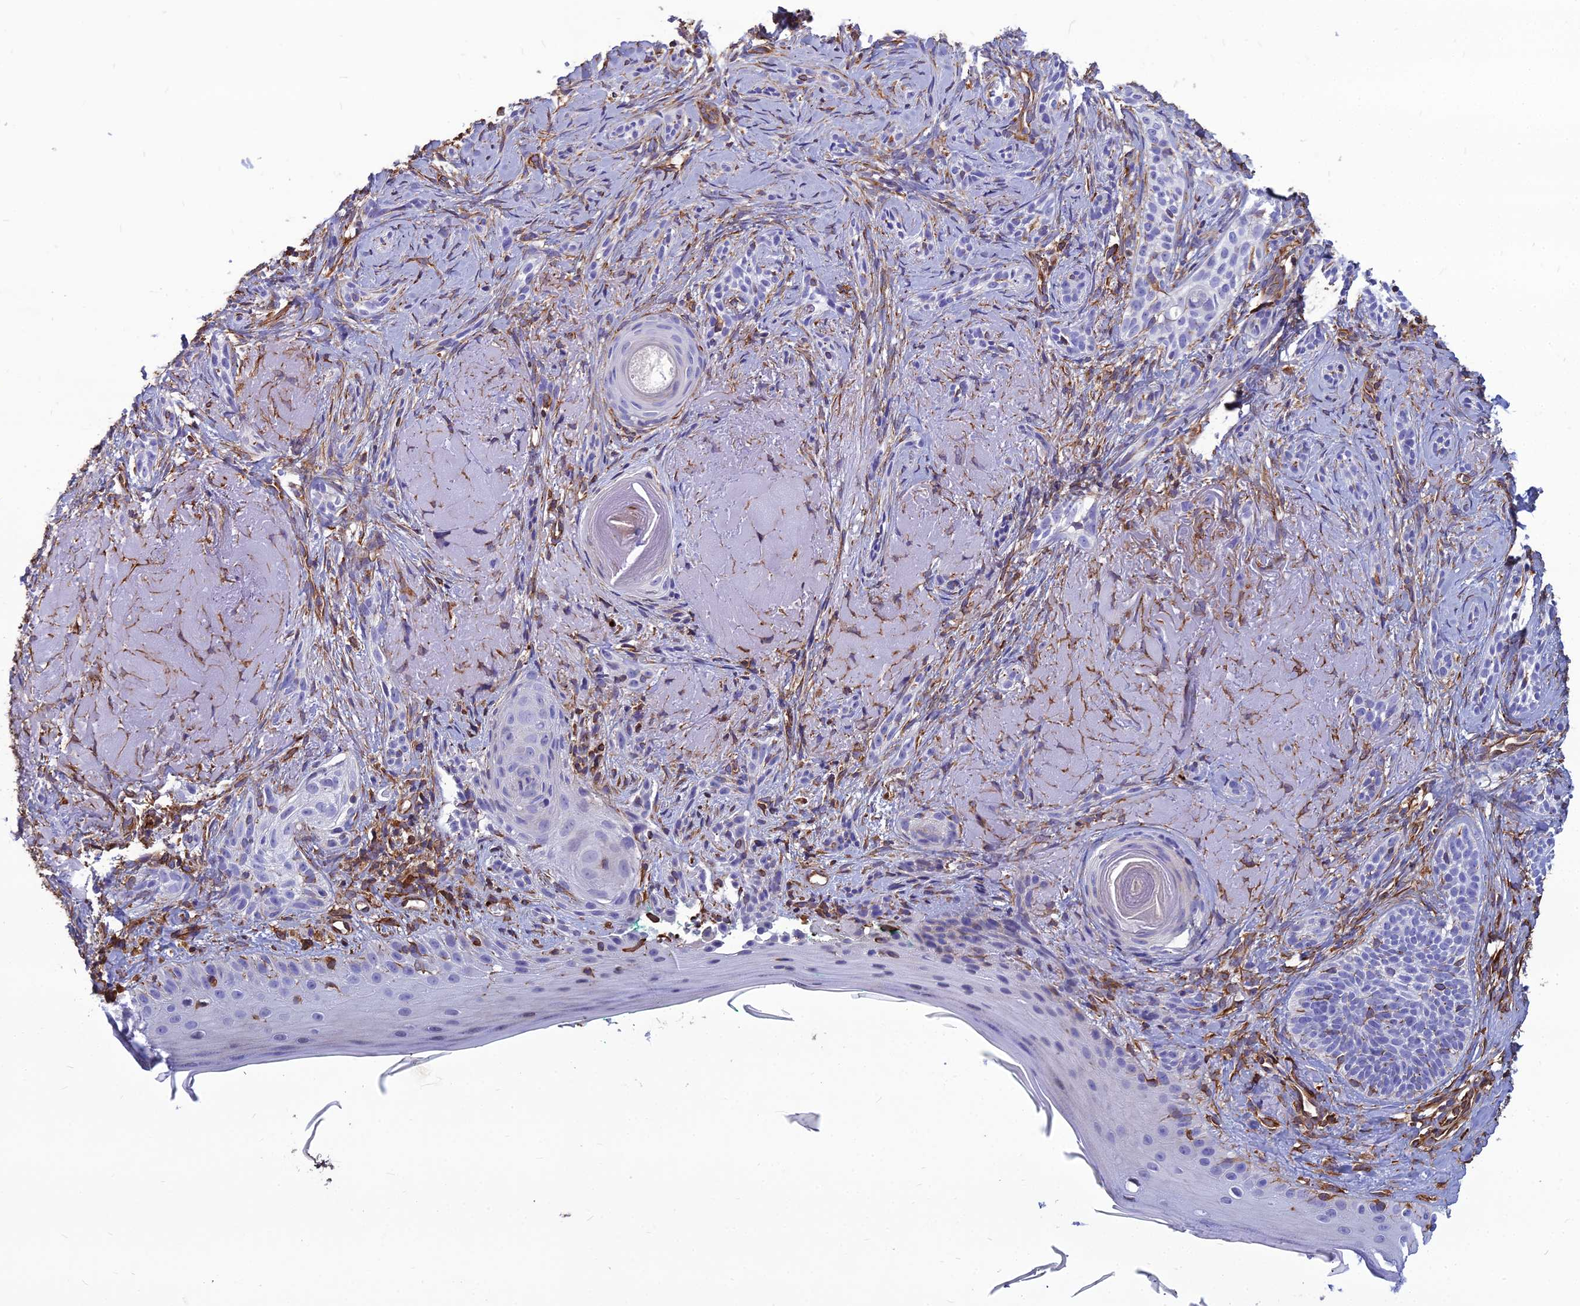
{"staining": {"intensity": "negative", "quantity": "none", "location": "none"}, "tissue": "skin cancer", "cell_type": "Tumor cells", "image_type": "cancer", "snomed": [{"axis": "morphology", "description": "Basal cell carcinoma"}, {"axis": "topography", "description": "Skin"}], "caption": "Immunohistochemistry image of skin cancer (basal cell carcinoma) stained for a protein (brown), which displays no expression in tumor cells. (DAB (3,3'-diaminobenzidine) immunohistochemistry (IHC) visualized using brightfield microscopy, high magnification).", "gene": "PSMD11", "patient": {"sex": "male", "age": 71}}